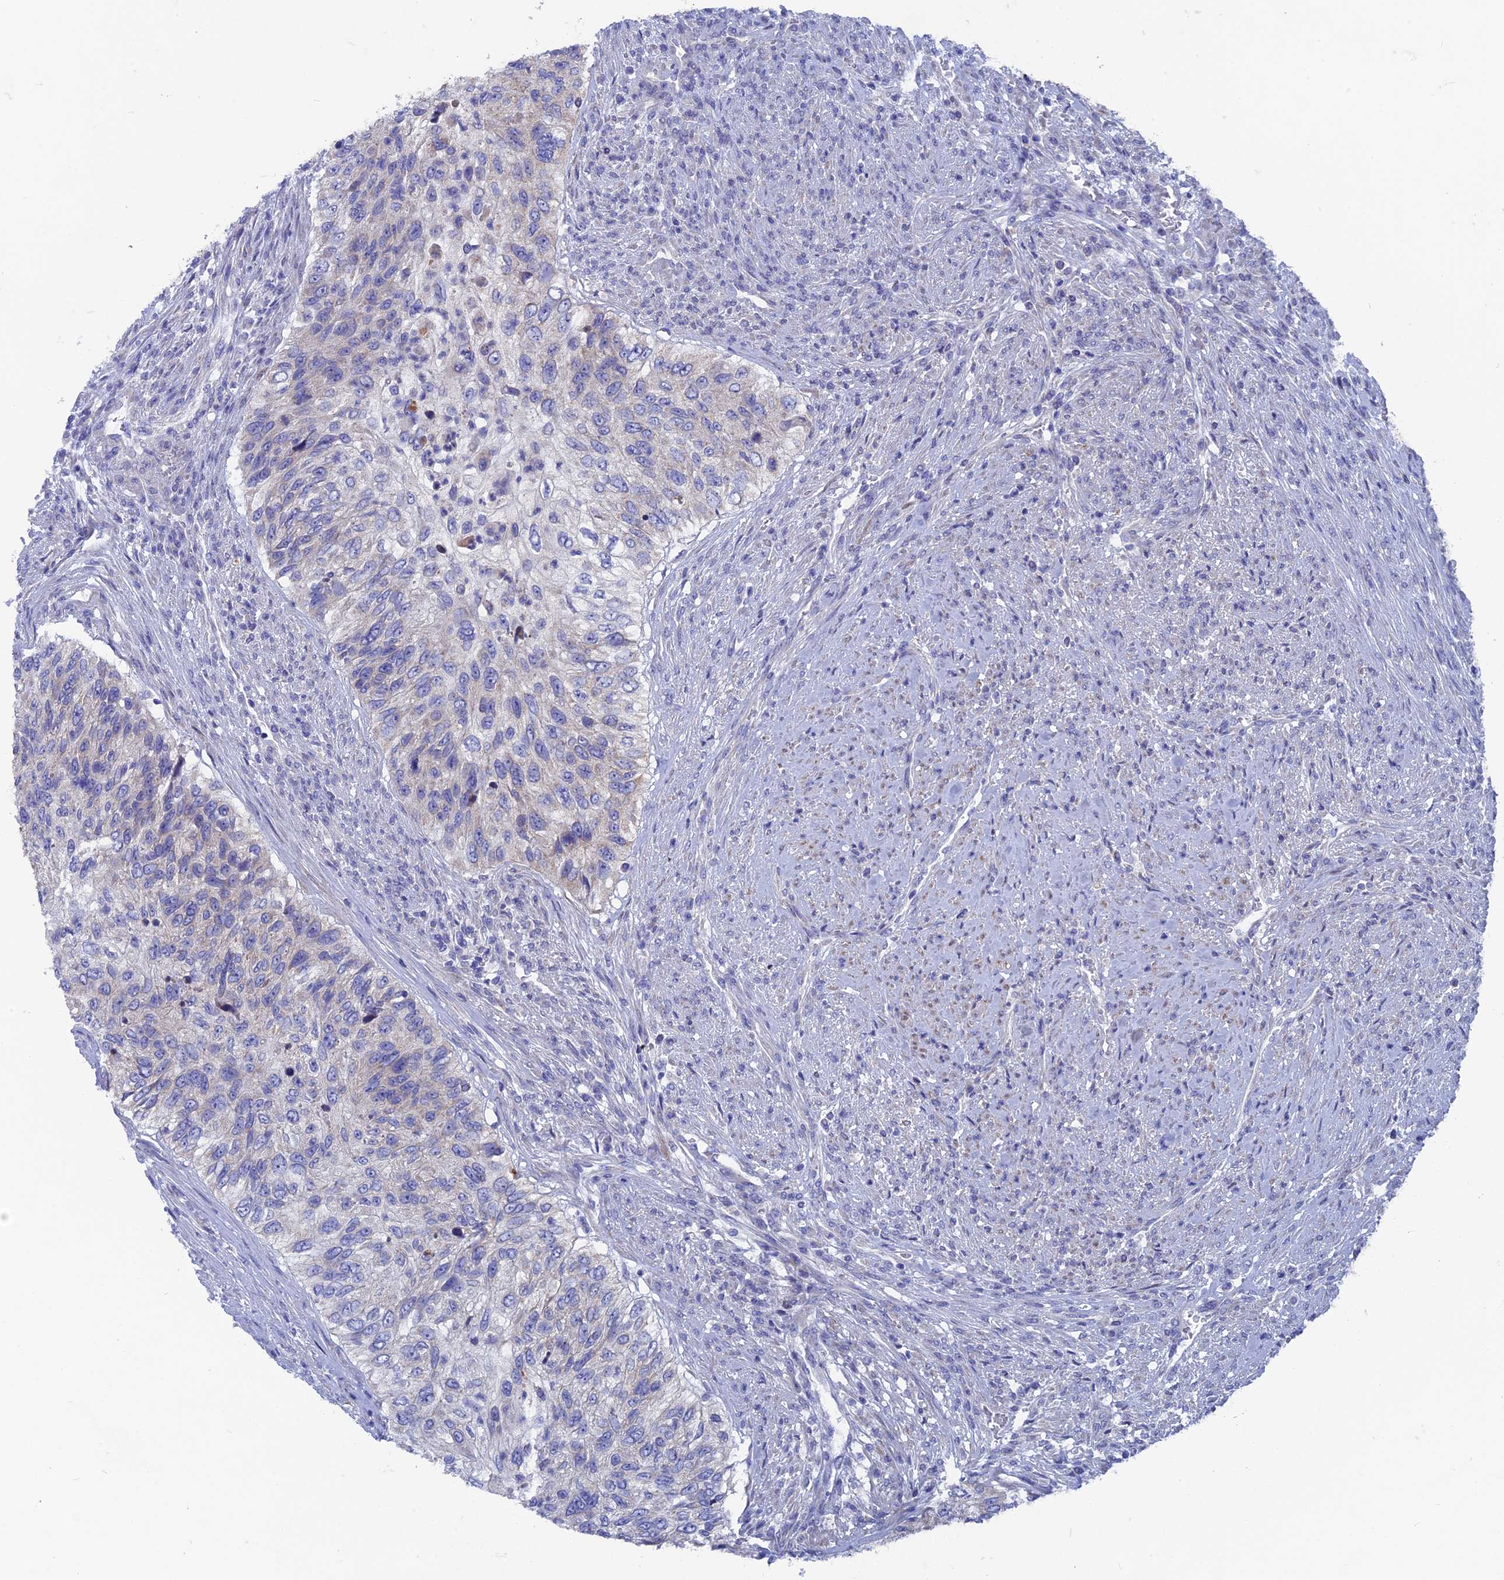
{"staining": {"intensity": "negative", "quantity": "none", "location": "none"}, "tissue": "urothelial cancer", "cell_type": "Tumor cells", "image_type": "cancer", "snomed": [{"axis": "morphology", "description": "Urothelial carcinoma, High grade"}, {"axis": "topography", "description": "Urinary bladder"}], "caption": "High magnification brightfield microscopy of urothelial cancer stained with DAB (3,3'-diaminobenzidine) (brown) and counterstained with hematoxylin (blue): tumor cells show no significant positivity.", "gene": "AK4", "patient": {"sex": "female", "age": 60}}